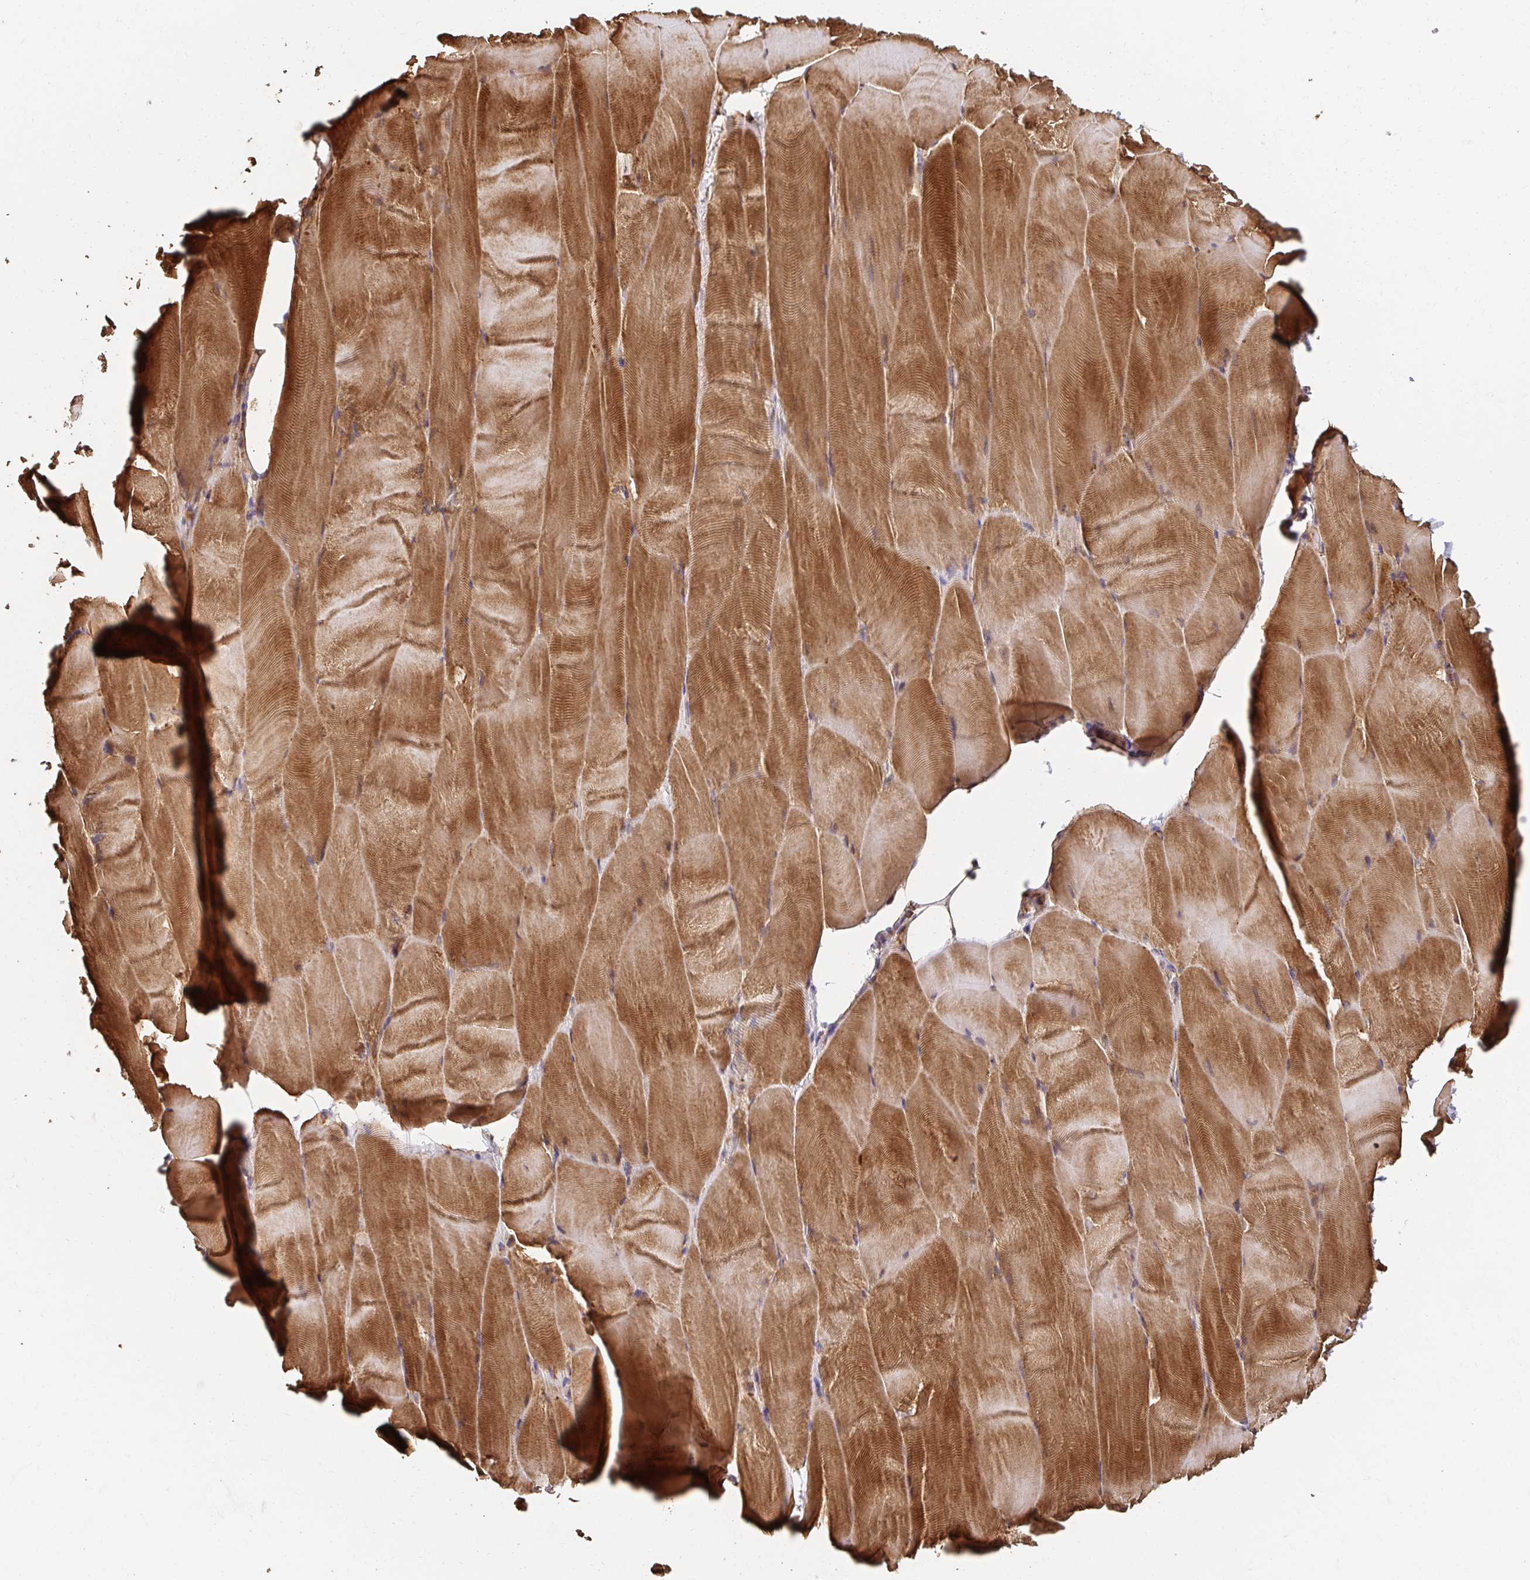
{"staining": {"intensity": "strong", "quantity": ">75%", "location": "cytoplasmic/membranous"}, "tissue": "skeletal muscle", "cell_type": "Myocytes", "image_type": "normal", "snomed": [{"axis": "morphology", "description": "Normal tissue, NOS"}, {"axis": "topography", "description": "Skeletal muscle"}], "caption": "DAB immunohistochemical staining of normal skeletal muscle shows strong cytoplasmic/membranous protein expression in approximately >75% of myocytes. (DAB (3,3'-diaminobenzidine) = brown stain, brightfield microscopy at high magnification).", "gene": "APBB1", "patient": {"sex": "female", "age": 64}}